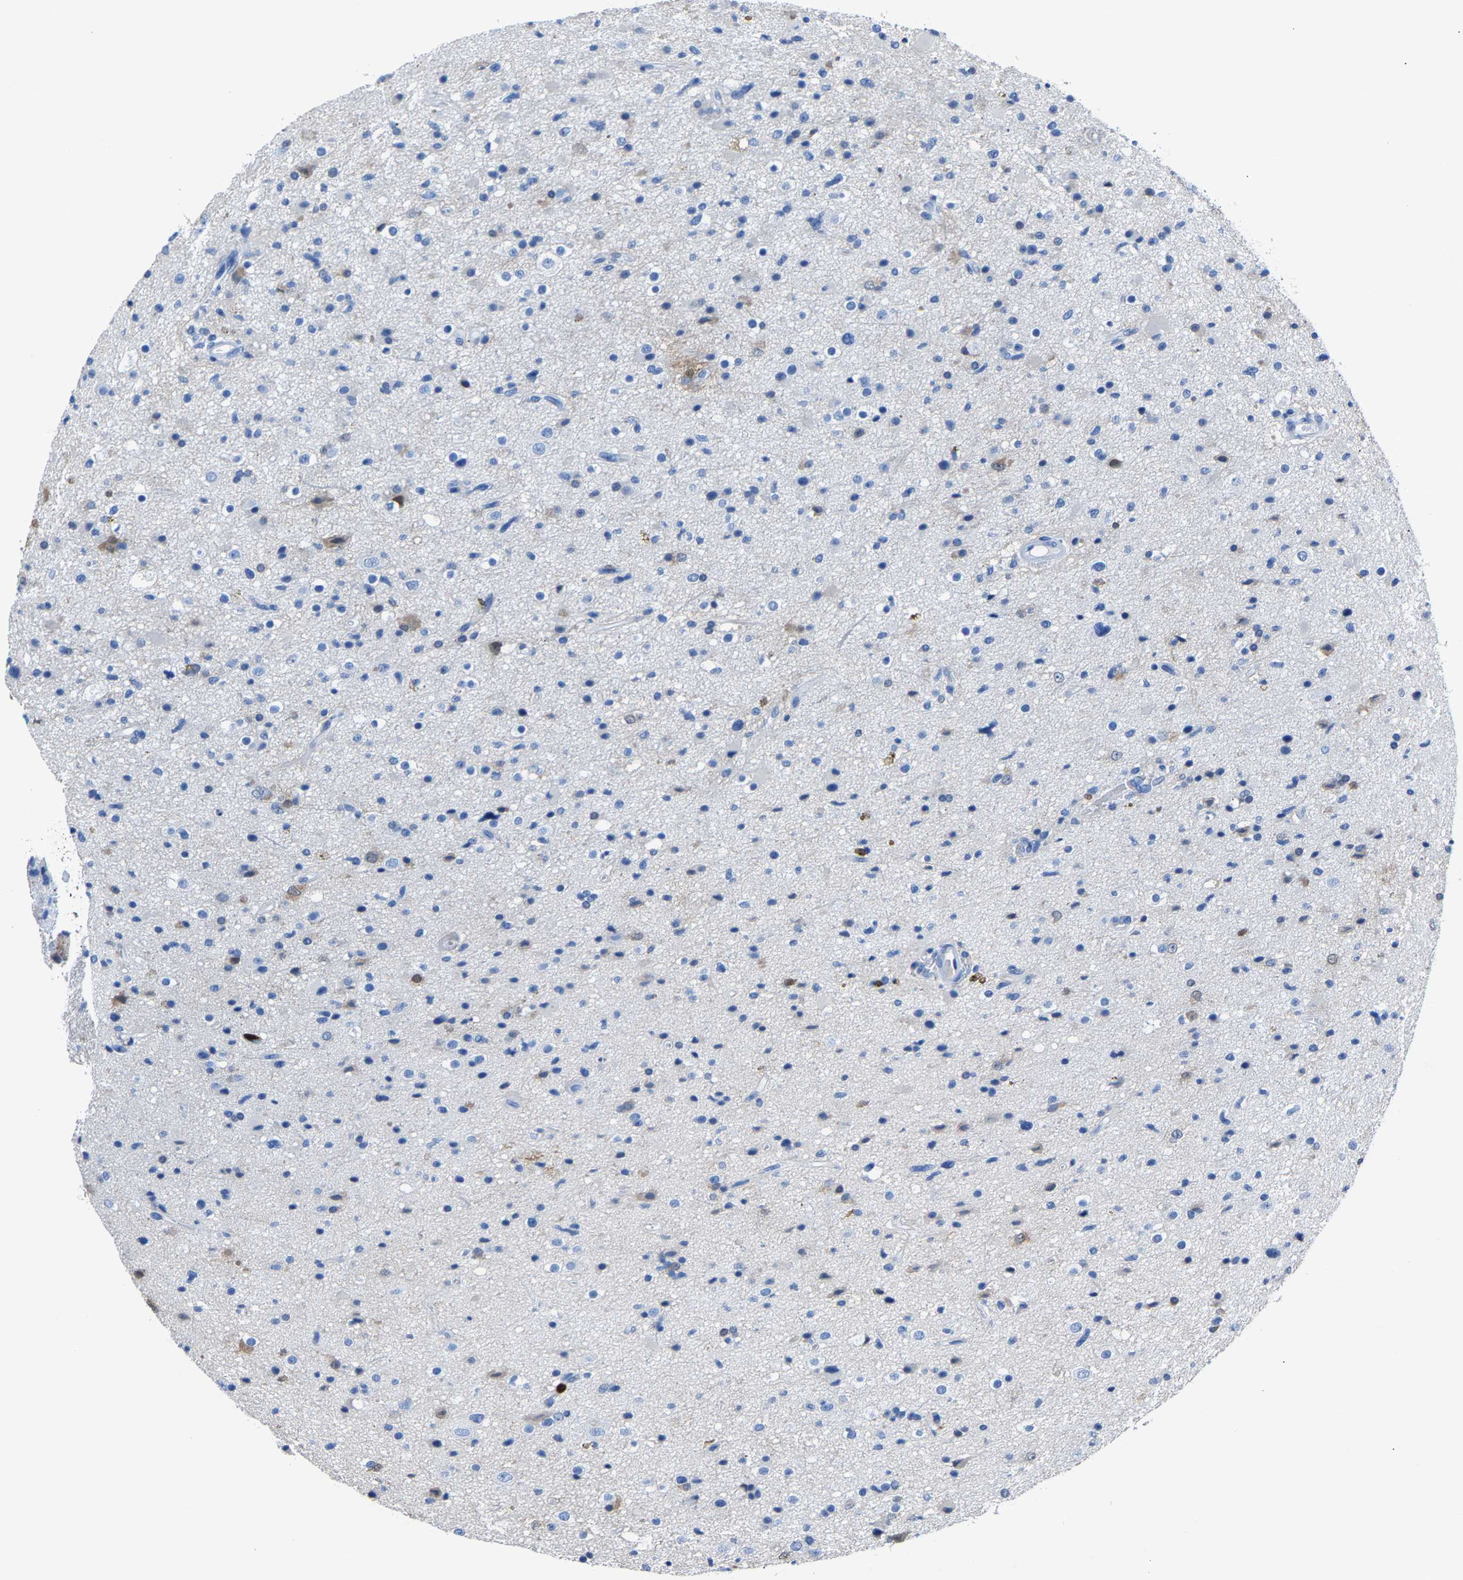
{"staining": {"intensity": "negative", "quantity": "none", "location": "none"}, "tissue": "glioma", "cell_type": "Tumor cells", "image_type": "cancer", "snomed": [{"axis": "morphology", "description": "Glioma, malignant, High grade"}, {"axis": "topography", "description": "Brain"}], "caption": "This is an immunohistochemistry (IHC) image of human glioma. There is no staining in tumor cells.", "gene": "S100P", "patient": {"sex": "male", "age": 33}}